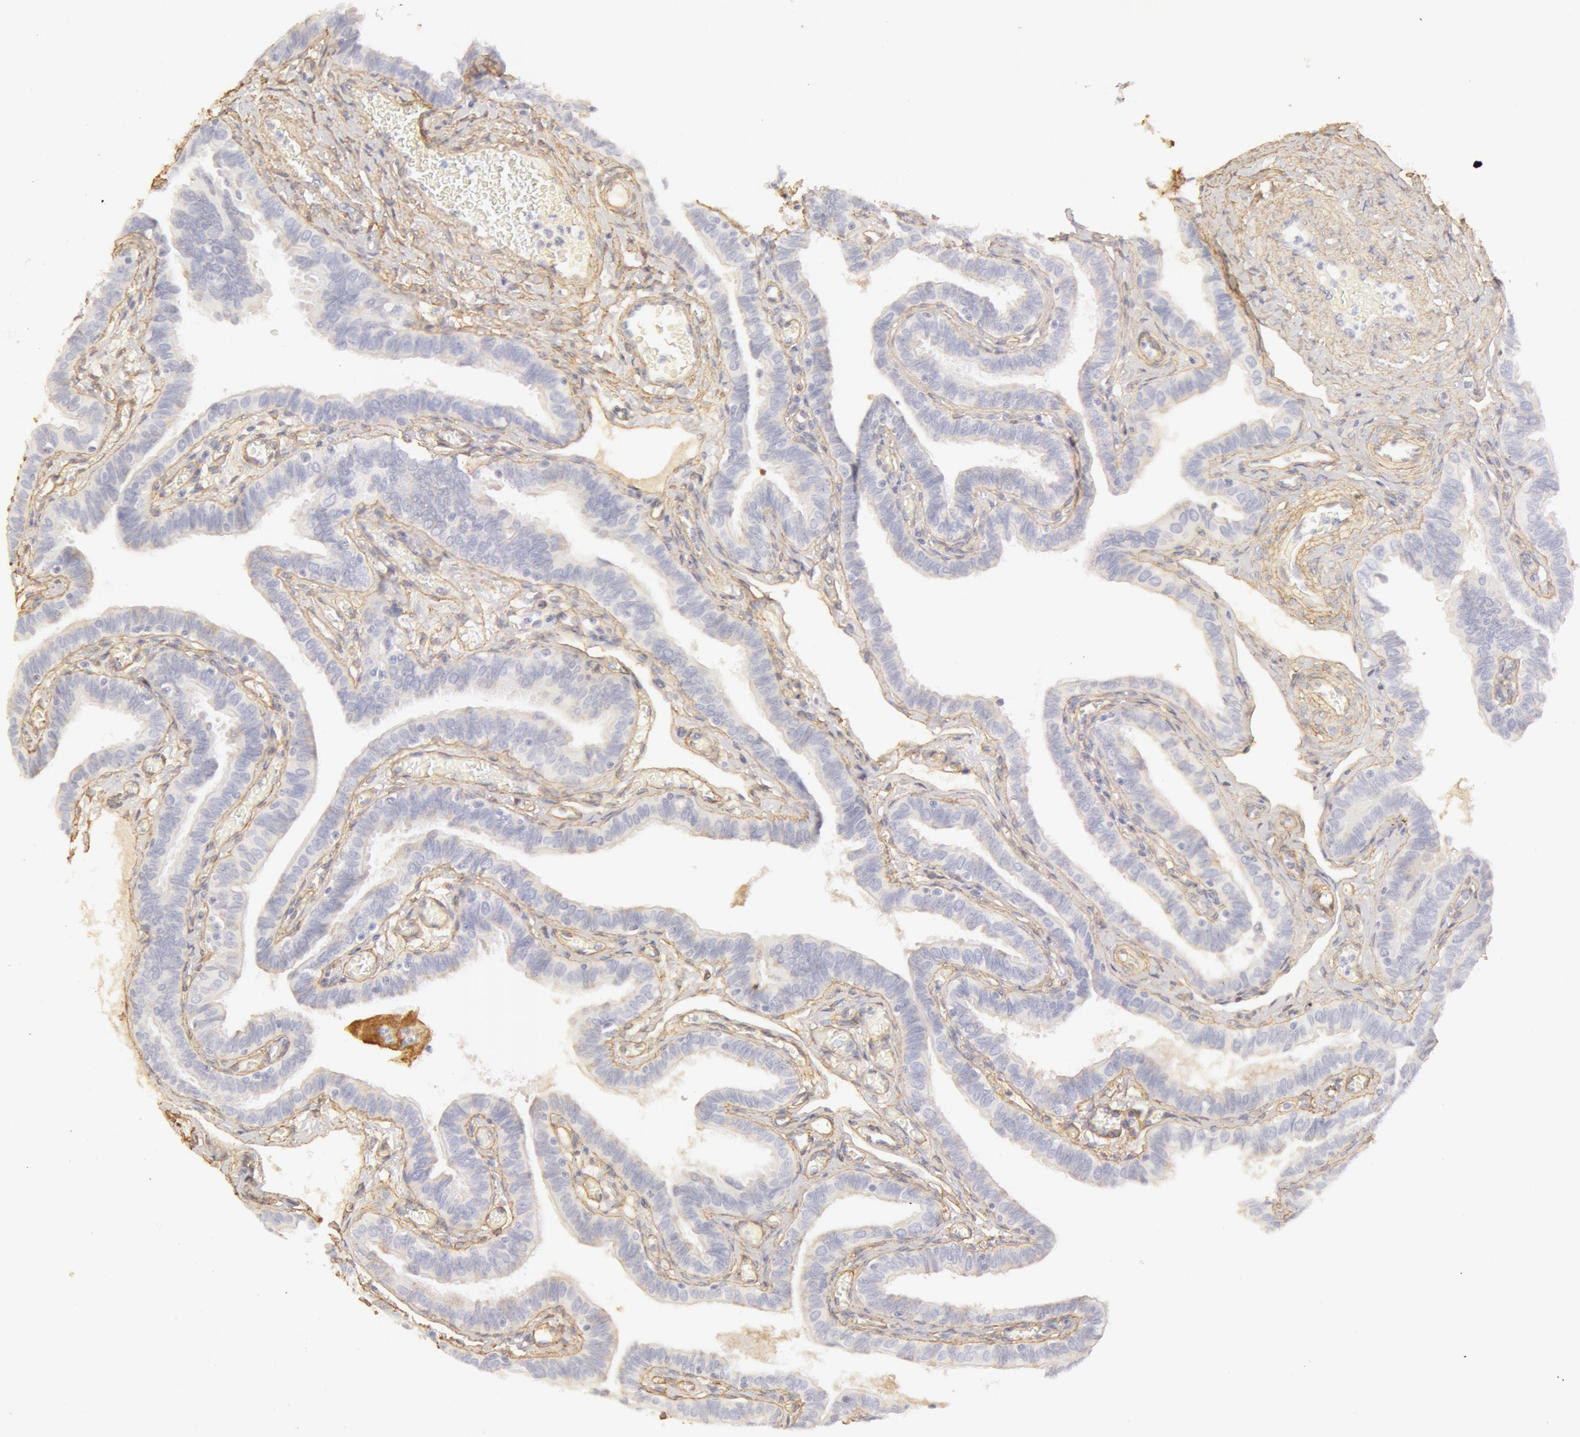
{"staining": {"intensity": "negative", "quantity": "none", "location": "none"}, "tissue": "fallopian tube", "cell_type": "Glandular cells", "image_type": "normal", "snomed": [{"axis": "morphology", "description": "Normal tissue, NOS"}, {"axis": "topography", "description": "Fallopian tube"}], "caption": "DAB (3,3'-diaminobenzidine) immunohistochemical staining of normal human fallopian tube demonstrates no significant positivity in glandular cells. (DAB IHC visualized using brightfield microscopy, high magnification).", "gene": "COL4A1", "patient": {"sex": "female", "age": 38}}